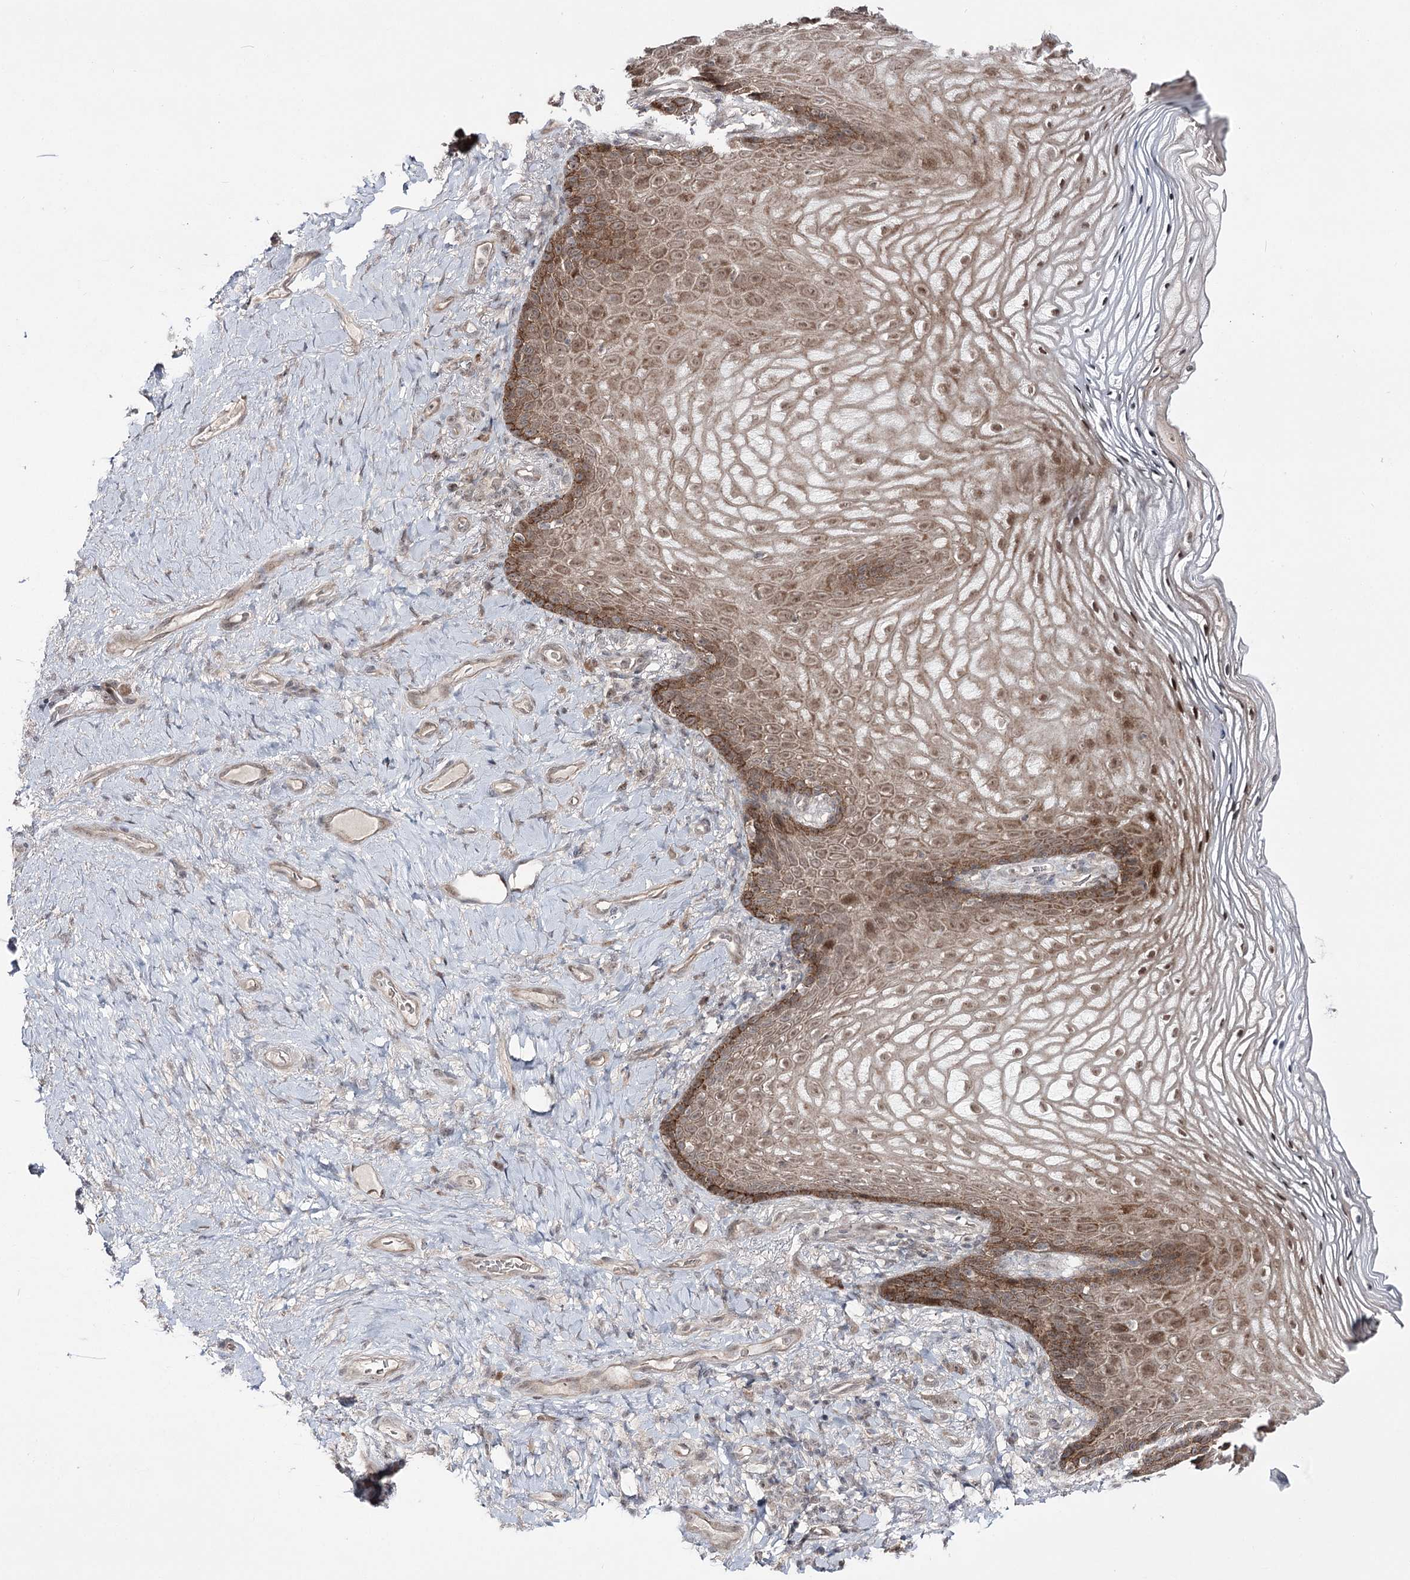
{"staining": {"intensity": "moderate", "quantity": ">75%", "location": "cytoplasmic/membranous"}, "tissue": "vagina", "cell_type": "Squamous epithelial cells", "image_type": "normal", "snomed": [{"axis": "morphology", "description": "Normal tissue, NOS"}, {"axis": "topography", "description": "Vagina"}], "caption": "Approximately >75% of squamous epithelial cells in benign human vagina show moderate cytoplasmic/membranous protein staining as visualized by brown immunohistochemical staining.", "gene": "HOXC11", "patient": {"sex": "female", "age": 60}}